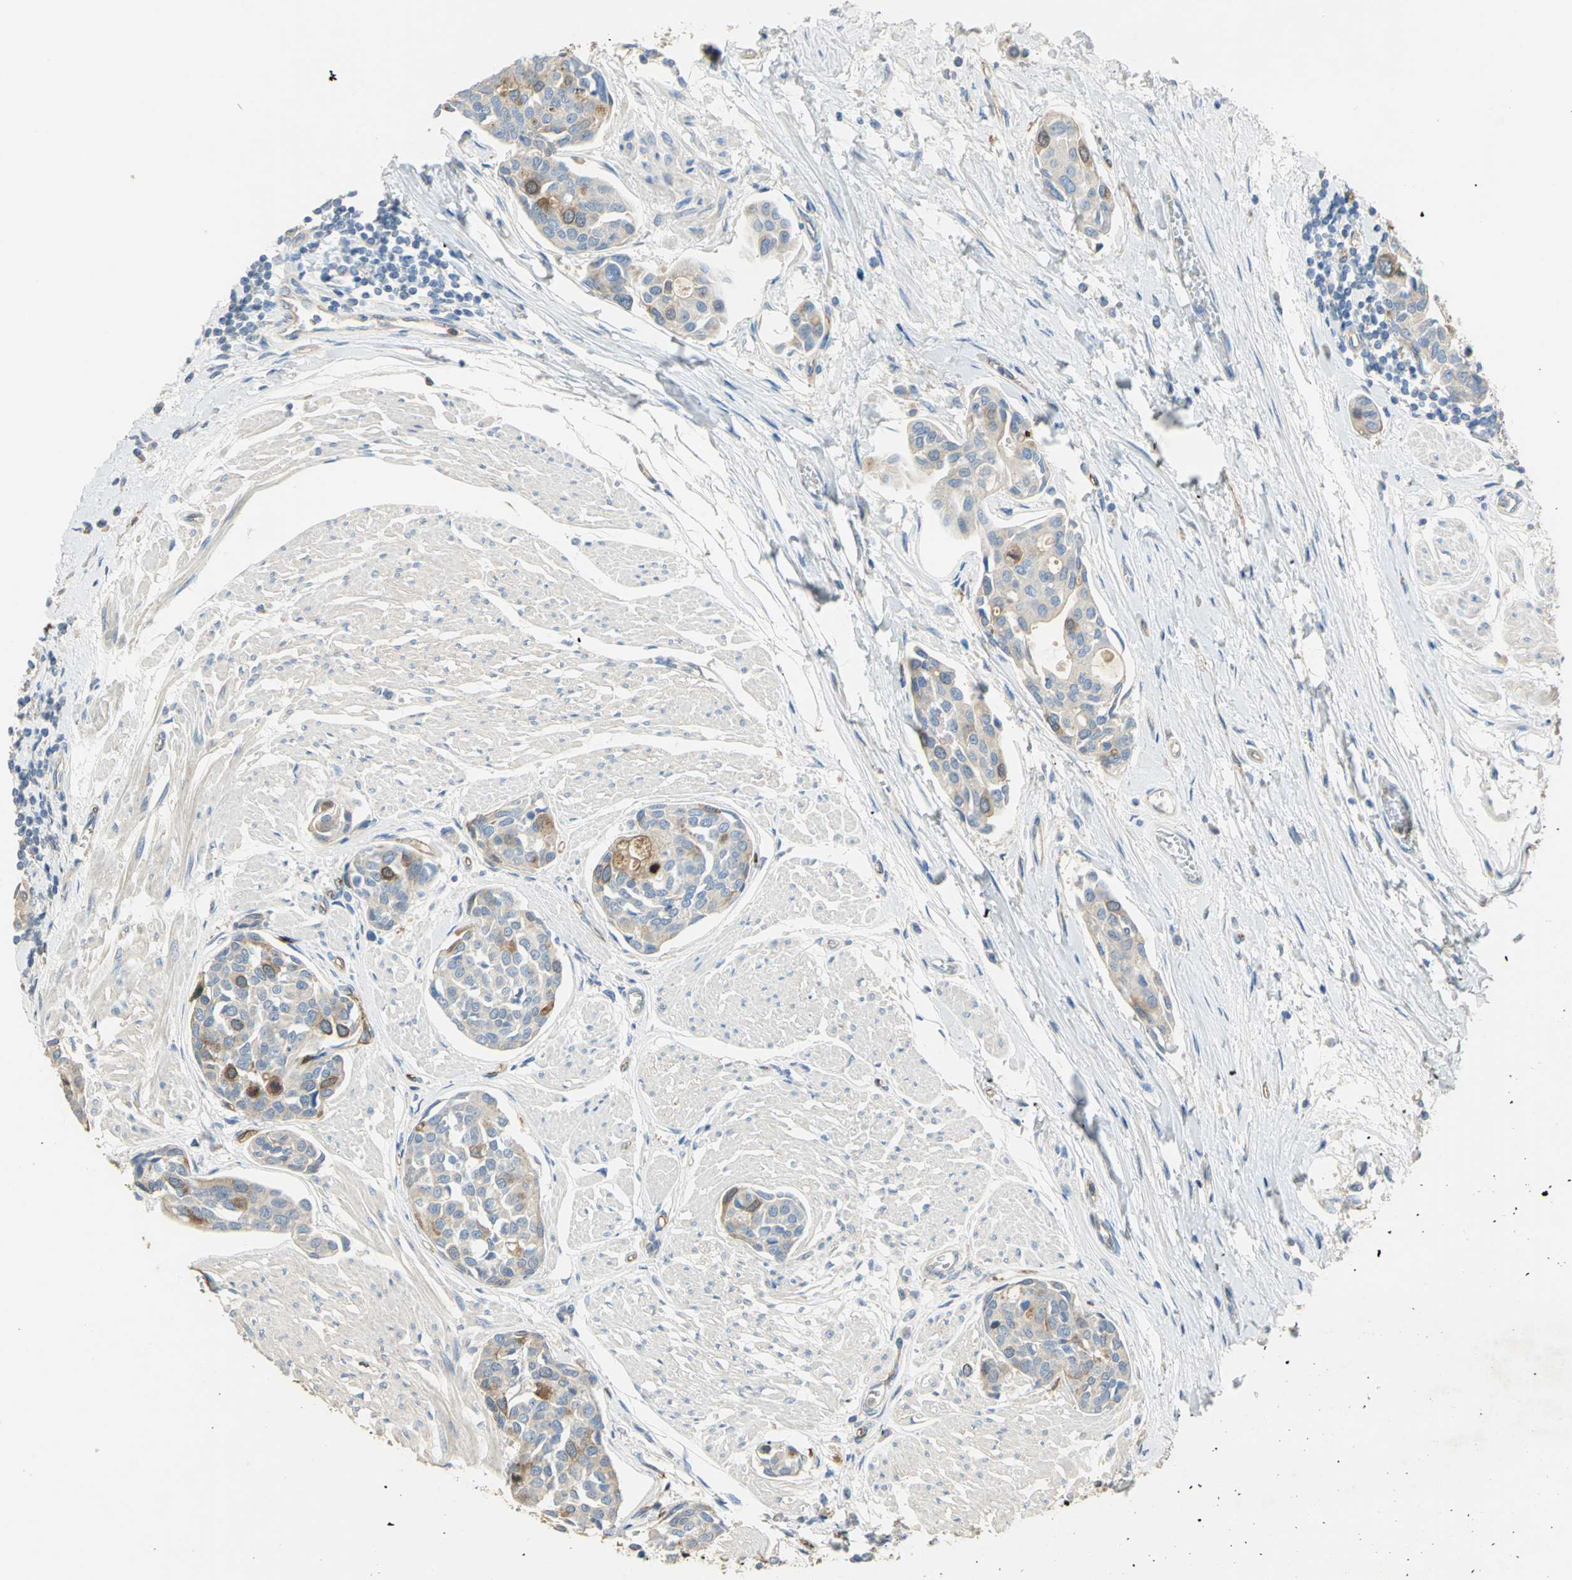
{"staining": {"intensity": "moderate", "quantity": "<25%", "location": "cytoplasmic/membranous"}, "tissue": "urothelial cancer", "cell_type": "Tumor cells", "image_type": "cancer", "snomed": [{"axis": "morphology", "description": "Urothelial carcinoma, High grade"}, {"axis": "topography", "description": "Urinary bladder"}], "caption": "Human urothelial carcinoma (high-grade) stained with a protein marker reveals moderate staining in tumor cells.", "gene": "DLGAP5", "patient": {"sex": "male", "age": 78}}